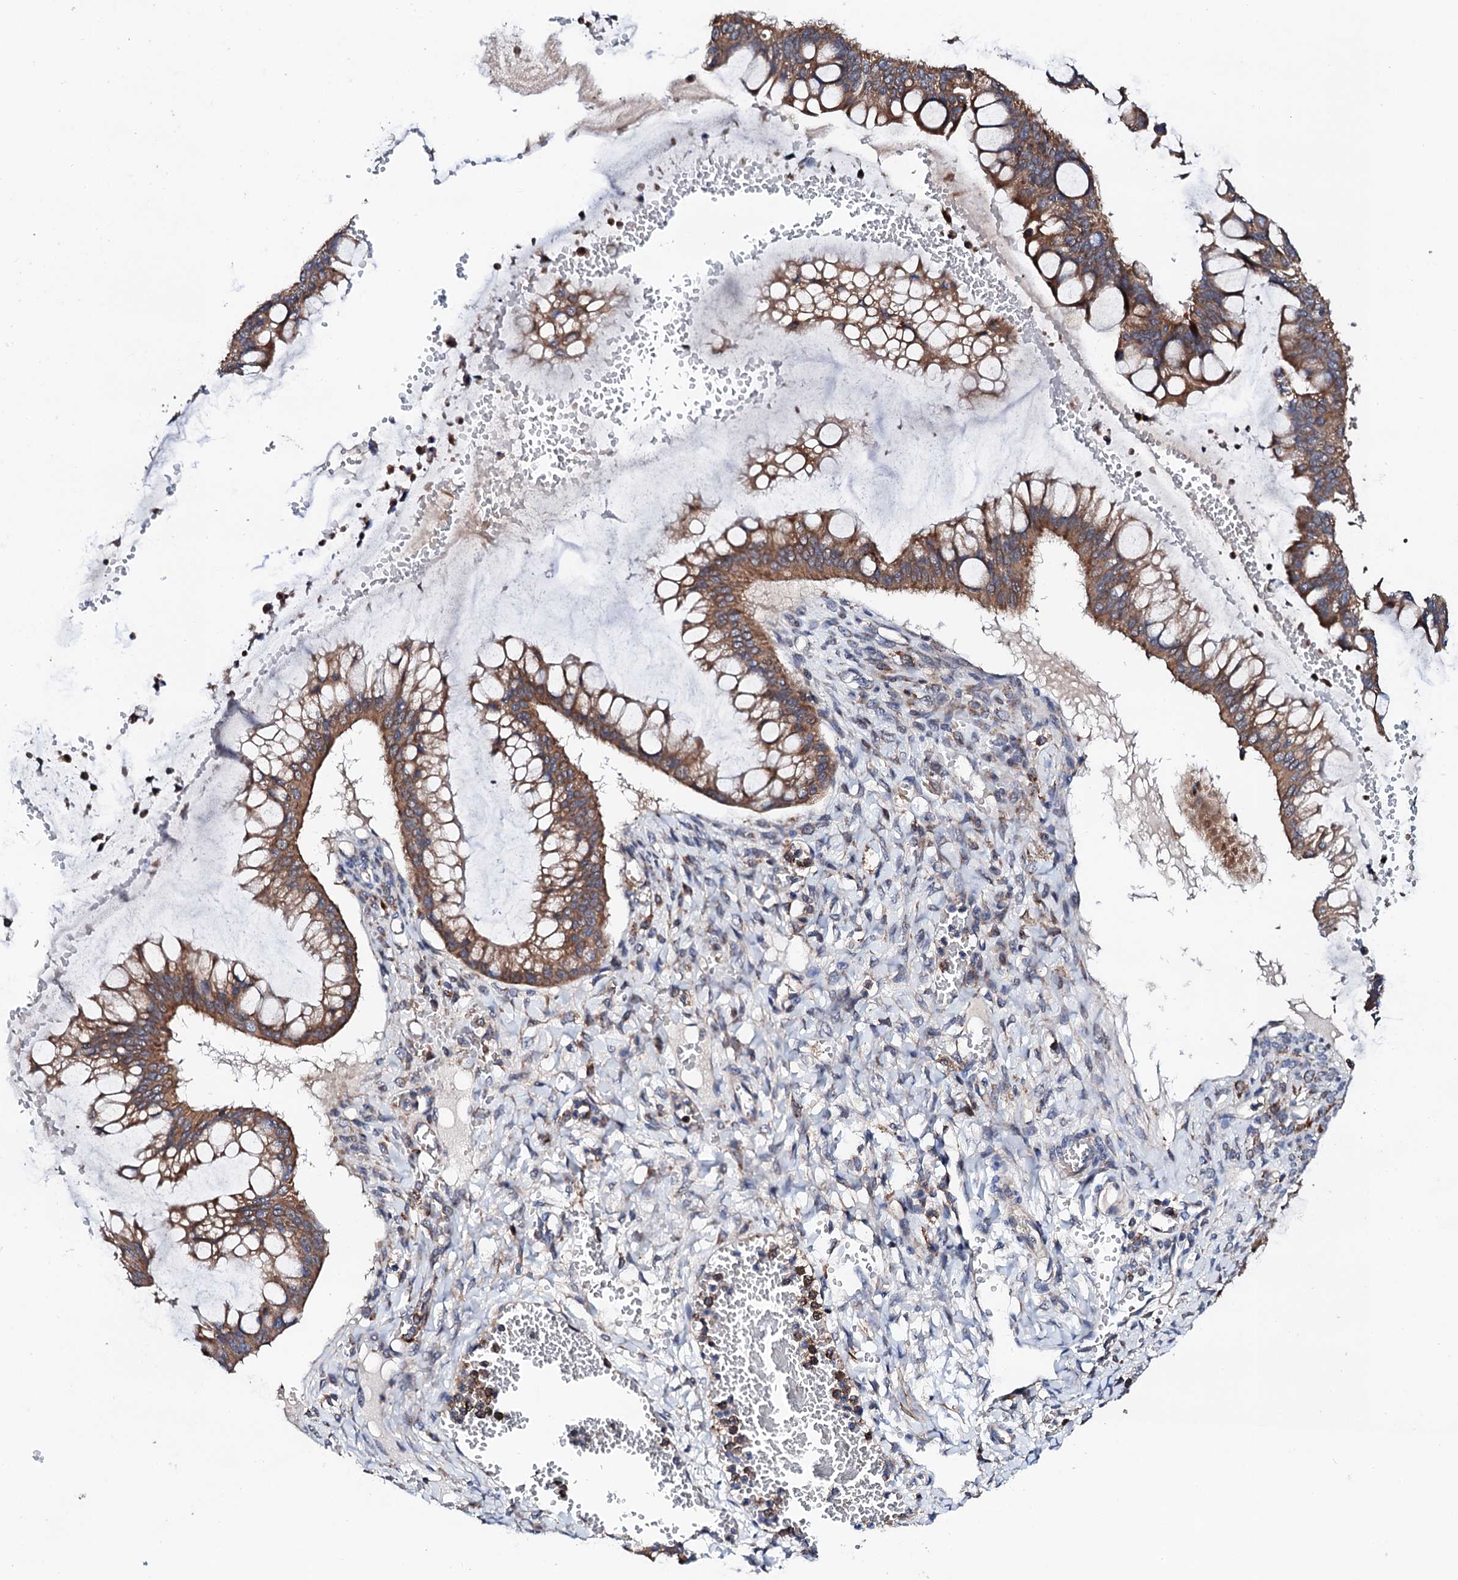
{"staining": {"intensity": "moderate", "quantity": ">75%", "location": "cytoplasmic/membranous"}, "tissue": "ovarian cancer", "cell_type": "Tumor cells", "image_type": "cancer", "snomed": [{"axis": "morphology", "description": "Cystadenocarcinoma, mucinous, NOS"}, {"axis": "topography", "description": "Ovary"}], "caption": "Immunohistochemical staining of ovarian cancer exhibits medium levels of moderate cytoplasmic/membranous positivity in about >75% of tumor cells.", "gene": "COG4", "patient": {"sex": "female", "age": 73}}